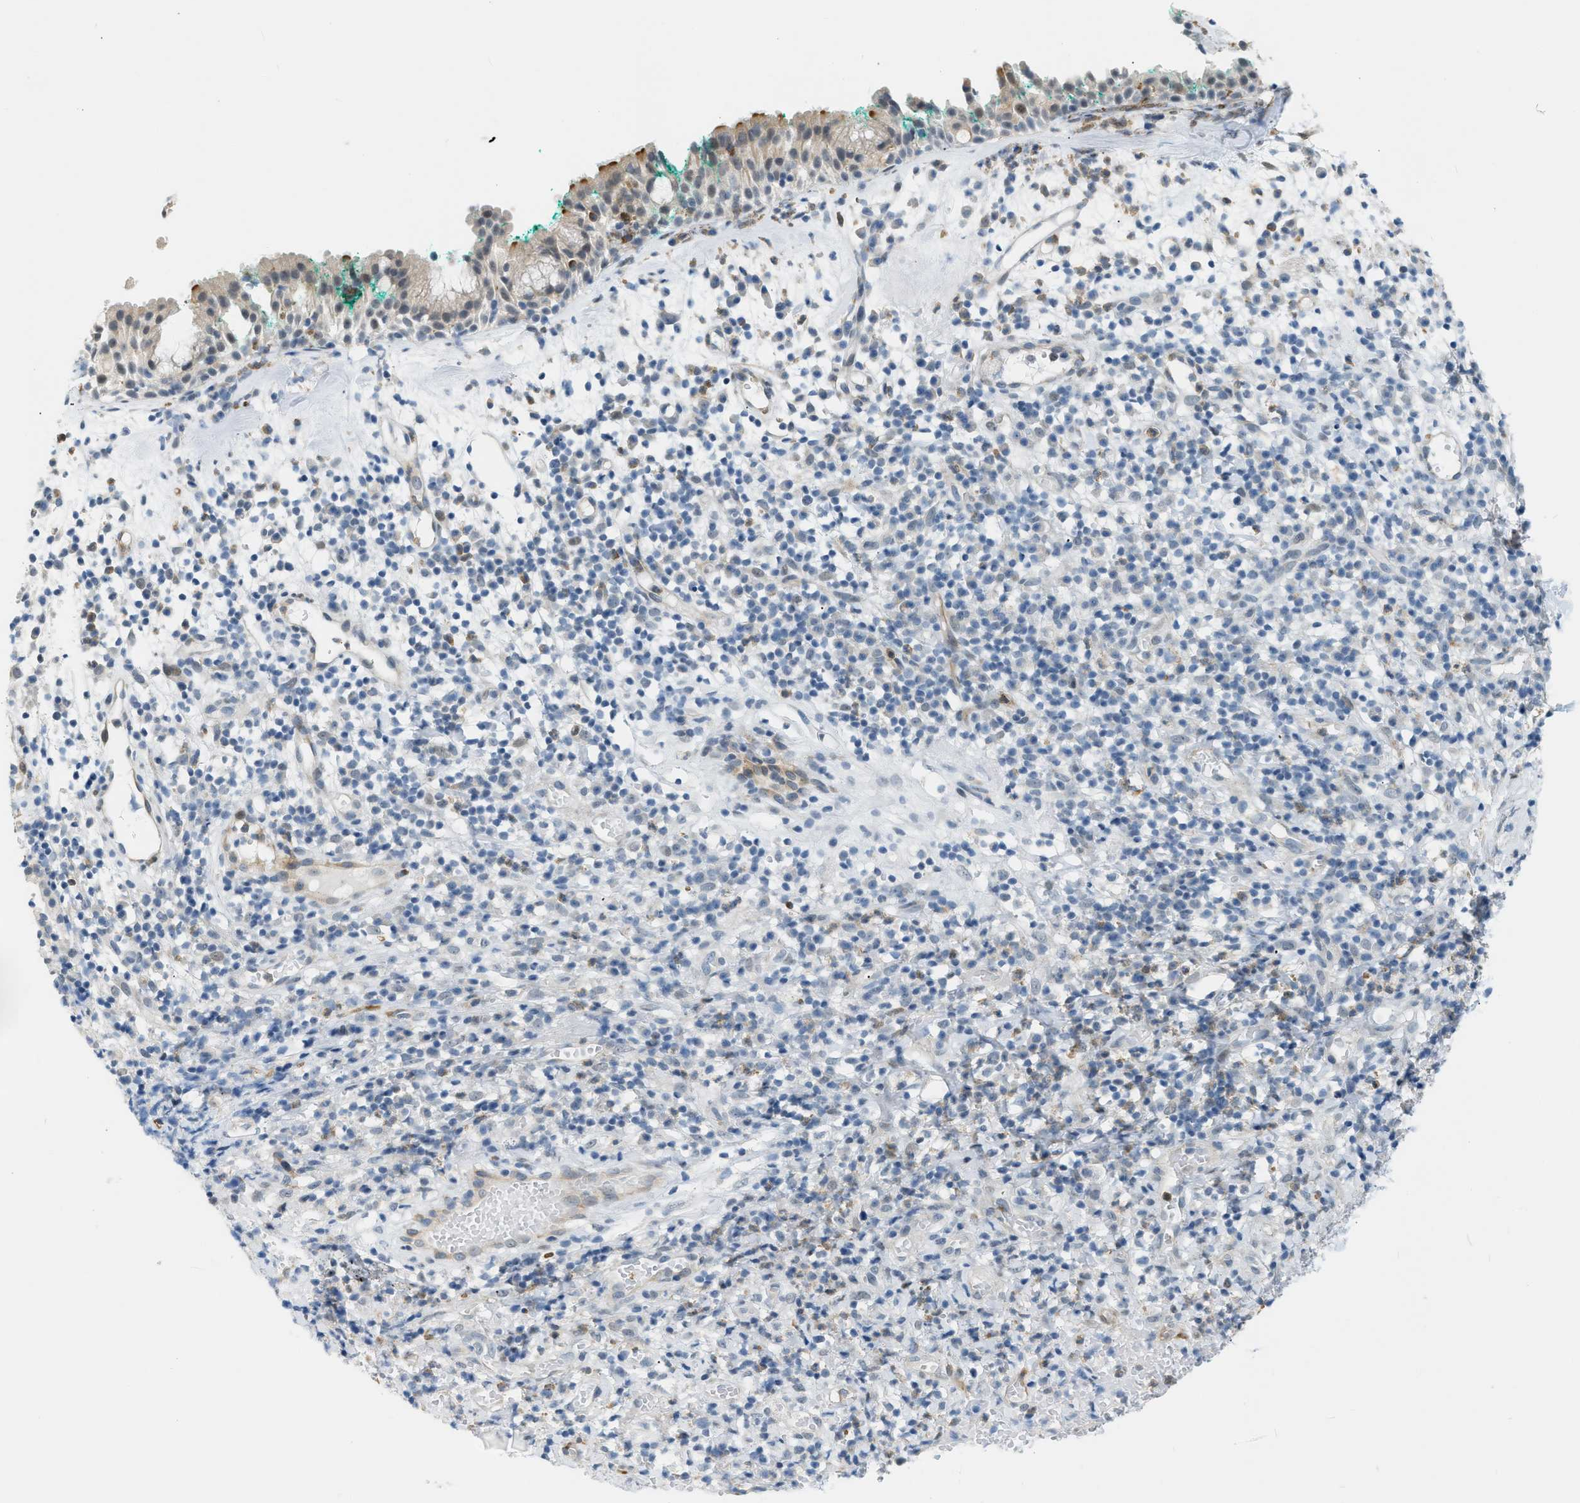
{"staining": {"intensity": "moderate", "quantity": "<25%", "location": "cytoplasmic/membranous"}, "tissue": "nasopharynx", "cell_type": "Respiratory epithelial cells", "image_type": "normal", "snomed": [{"axis": "morphology", "description": "Normal tissue, NOS"}, {"axis": "morphology", "description": "Basal cell carcinoma"}, {"axis": "topography", "description": "Cartilage tissue"}, {"axis": "topography", "description": "Nasopharynx"}, {"axis": "topography", "description": "Oral tissue"}], "caption": "Immunohistochemistry (IHC) staining of unremarkable nasopharynx, which exhibits low levels of moderate cytoplasmic/membranous positivity in about <25% of respiratory epithelial cells indicating moderate cytoplasmic/membranous protein expression. The staining was performed using DAB (3,3'-diaminobenzidine) (brown) for protein detection and nuclei were counterstained in hematoxylin (blue).", "gene": "ZNF408", "patient": {"sex": "female", "age": 77}}